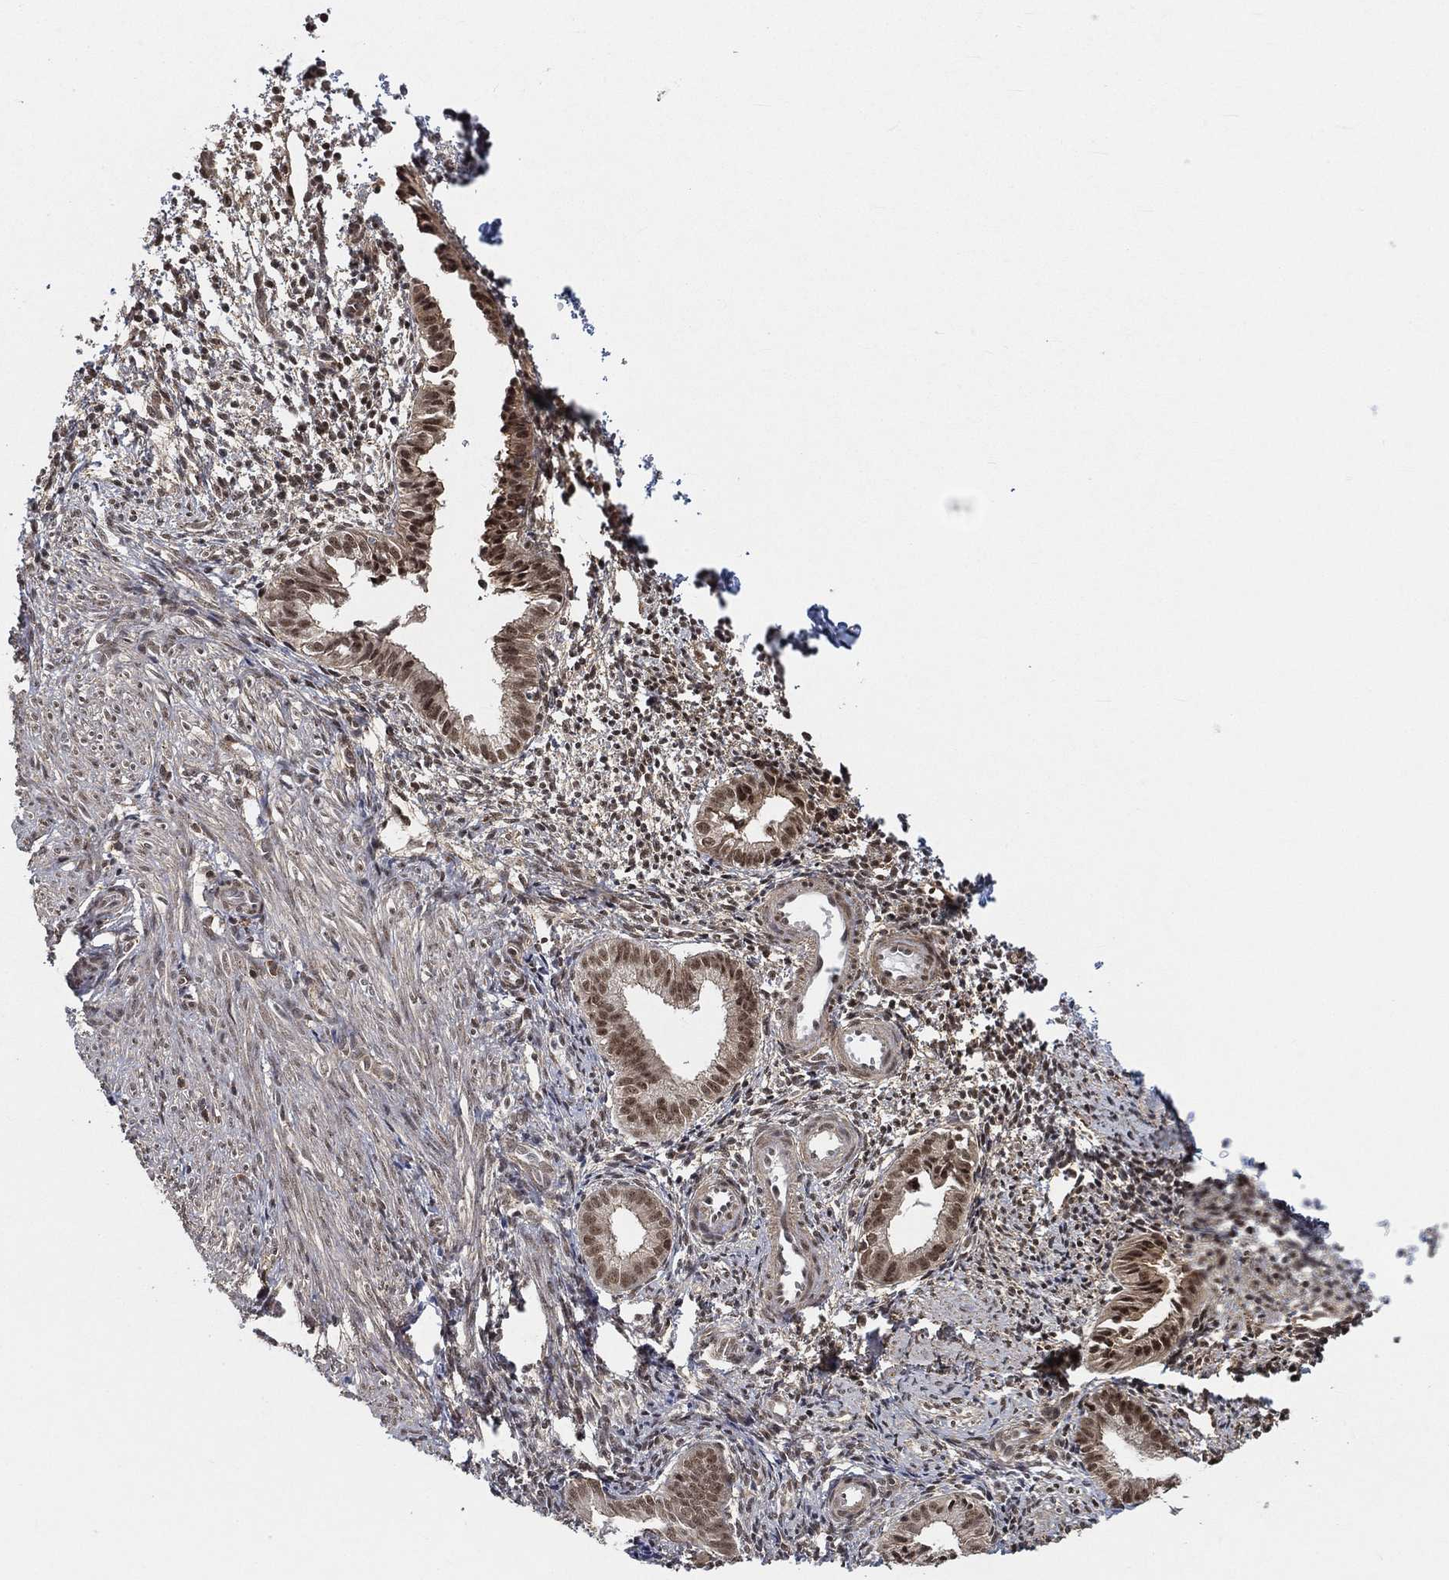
{"staining": {"intensity": "weak", "quantity": "<25%", "location": "nuclear"}, "tissue": "endometrium", "cell_type": "Cells in endometrial stroma", "image_type": "normal", "snomed": [{"axis": "morphology", "description": "Normal tissue, NOS"}, {"axis": "topography", "description": "Endometrium"}], "caption": "Cells in endometrial stroma show no significant staining in benign endometrium. (Immunohistochemistry (ihc), brightfield microscopy, high magnification).", "gene": "RSRC2", "patient": {"sex": "female", "age": 47}}